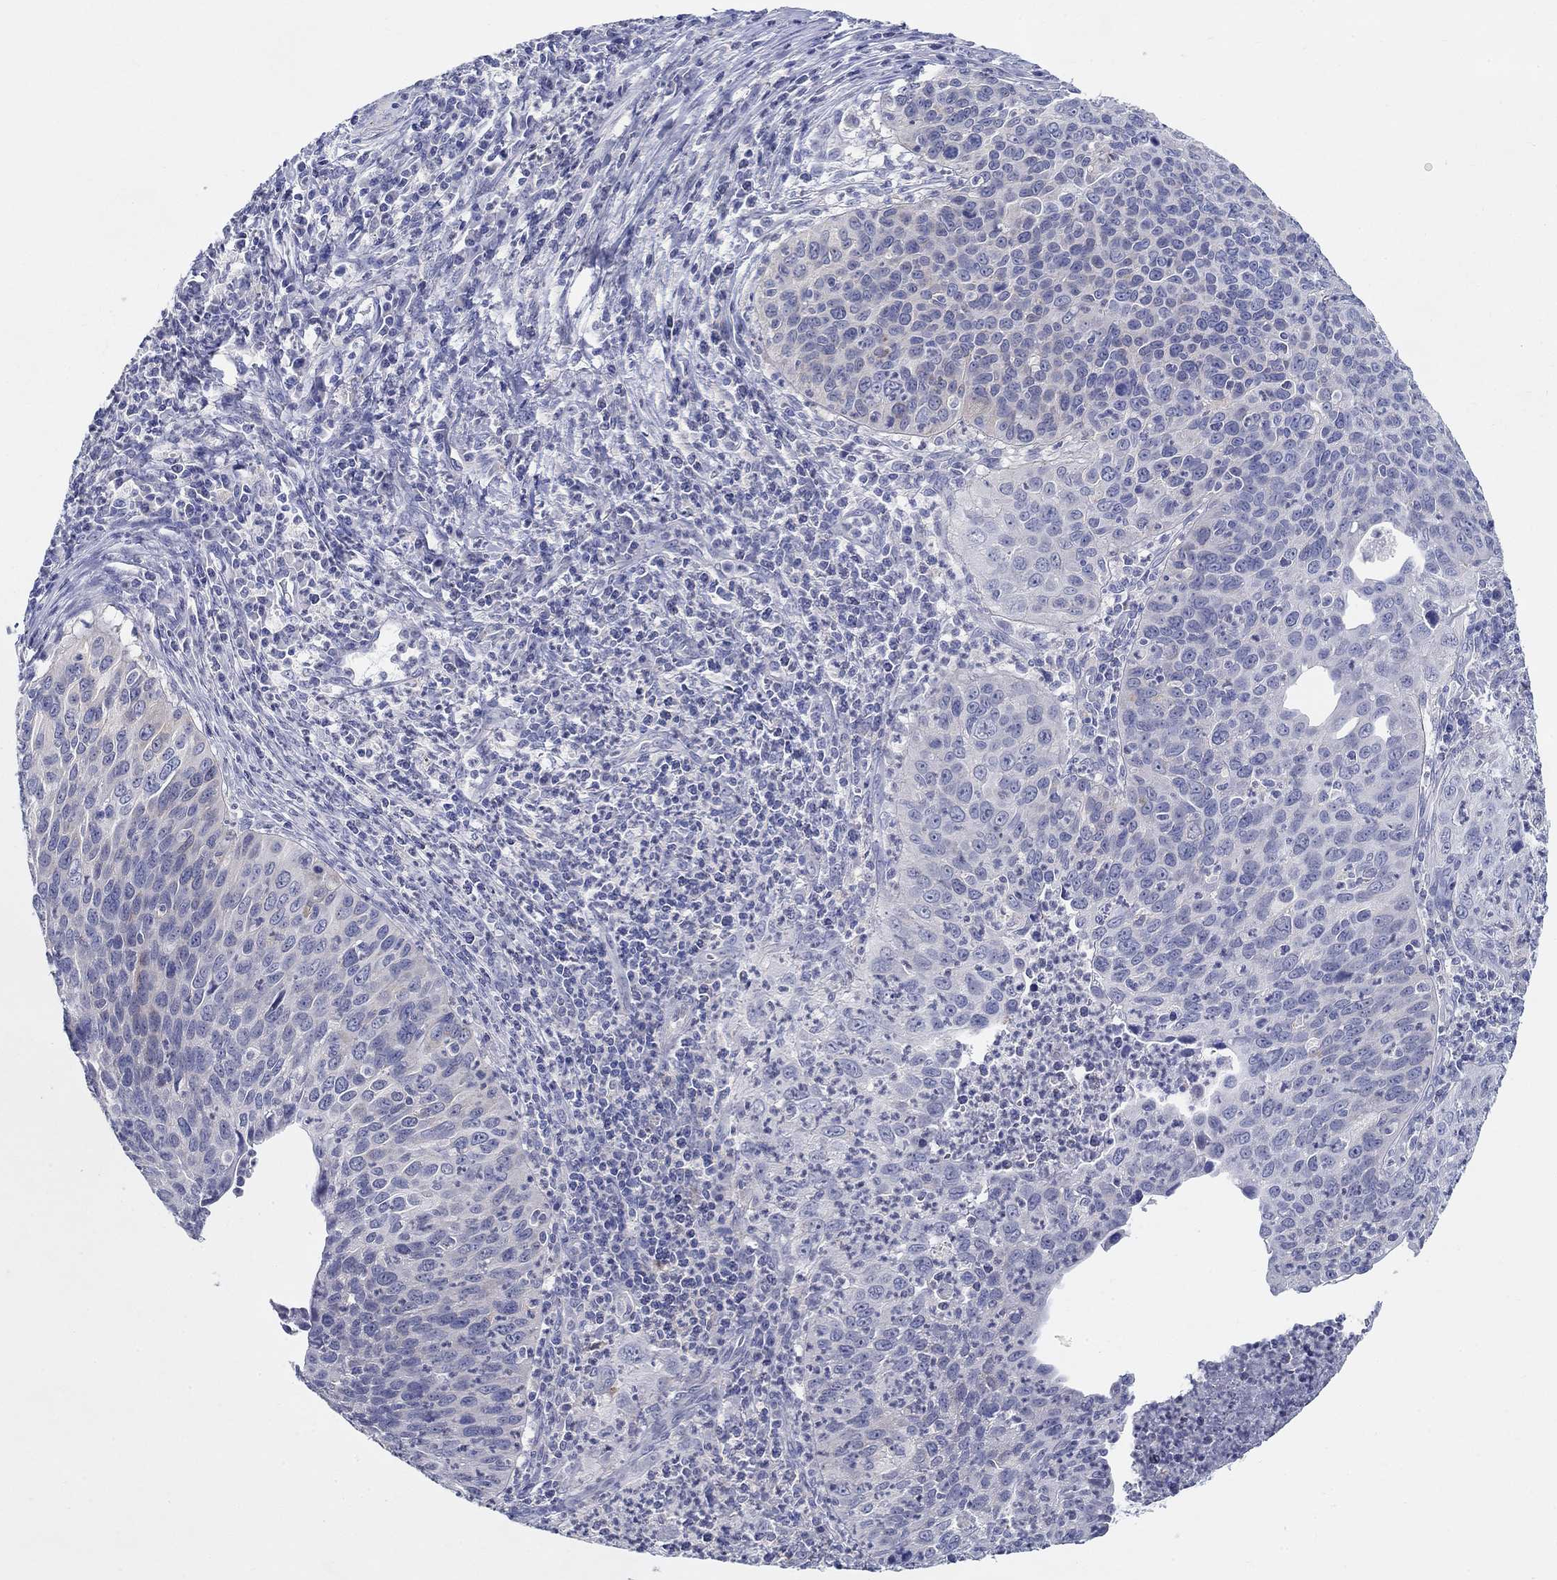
{"staining": {"intensity": "strong", "quantity": "<25%", "location": "cytoplasmic/membranous"}, "tissue": "cervical cancer", "cell_type": "Tumor cells", "image_type": "cancer", "snomed": [{"axis": "morphology", "description": "Squamous cell carcinoma, NOS"}, {"axis": "topography", "description": "Cervix"}], "caption": "The immunohistochemical stain highlights strong cytoplasmic/membranous positivity in tumor cells of cervical squamous cell carcinoma tissue.", "gene": "RAP1GAP", "patient": {"sex": "female", "age": 26}}